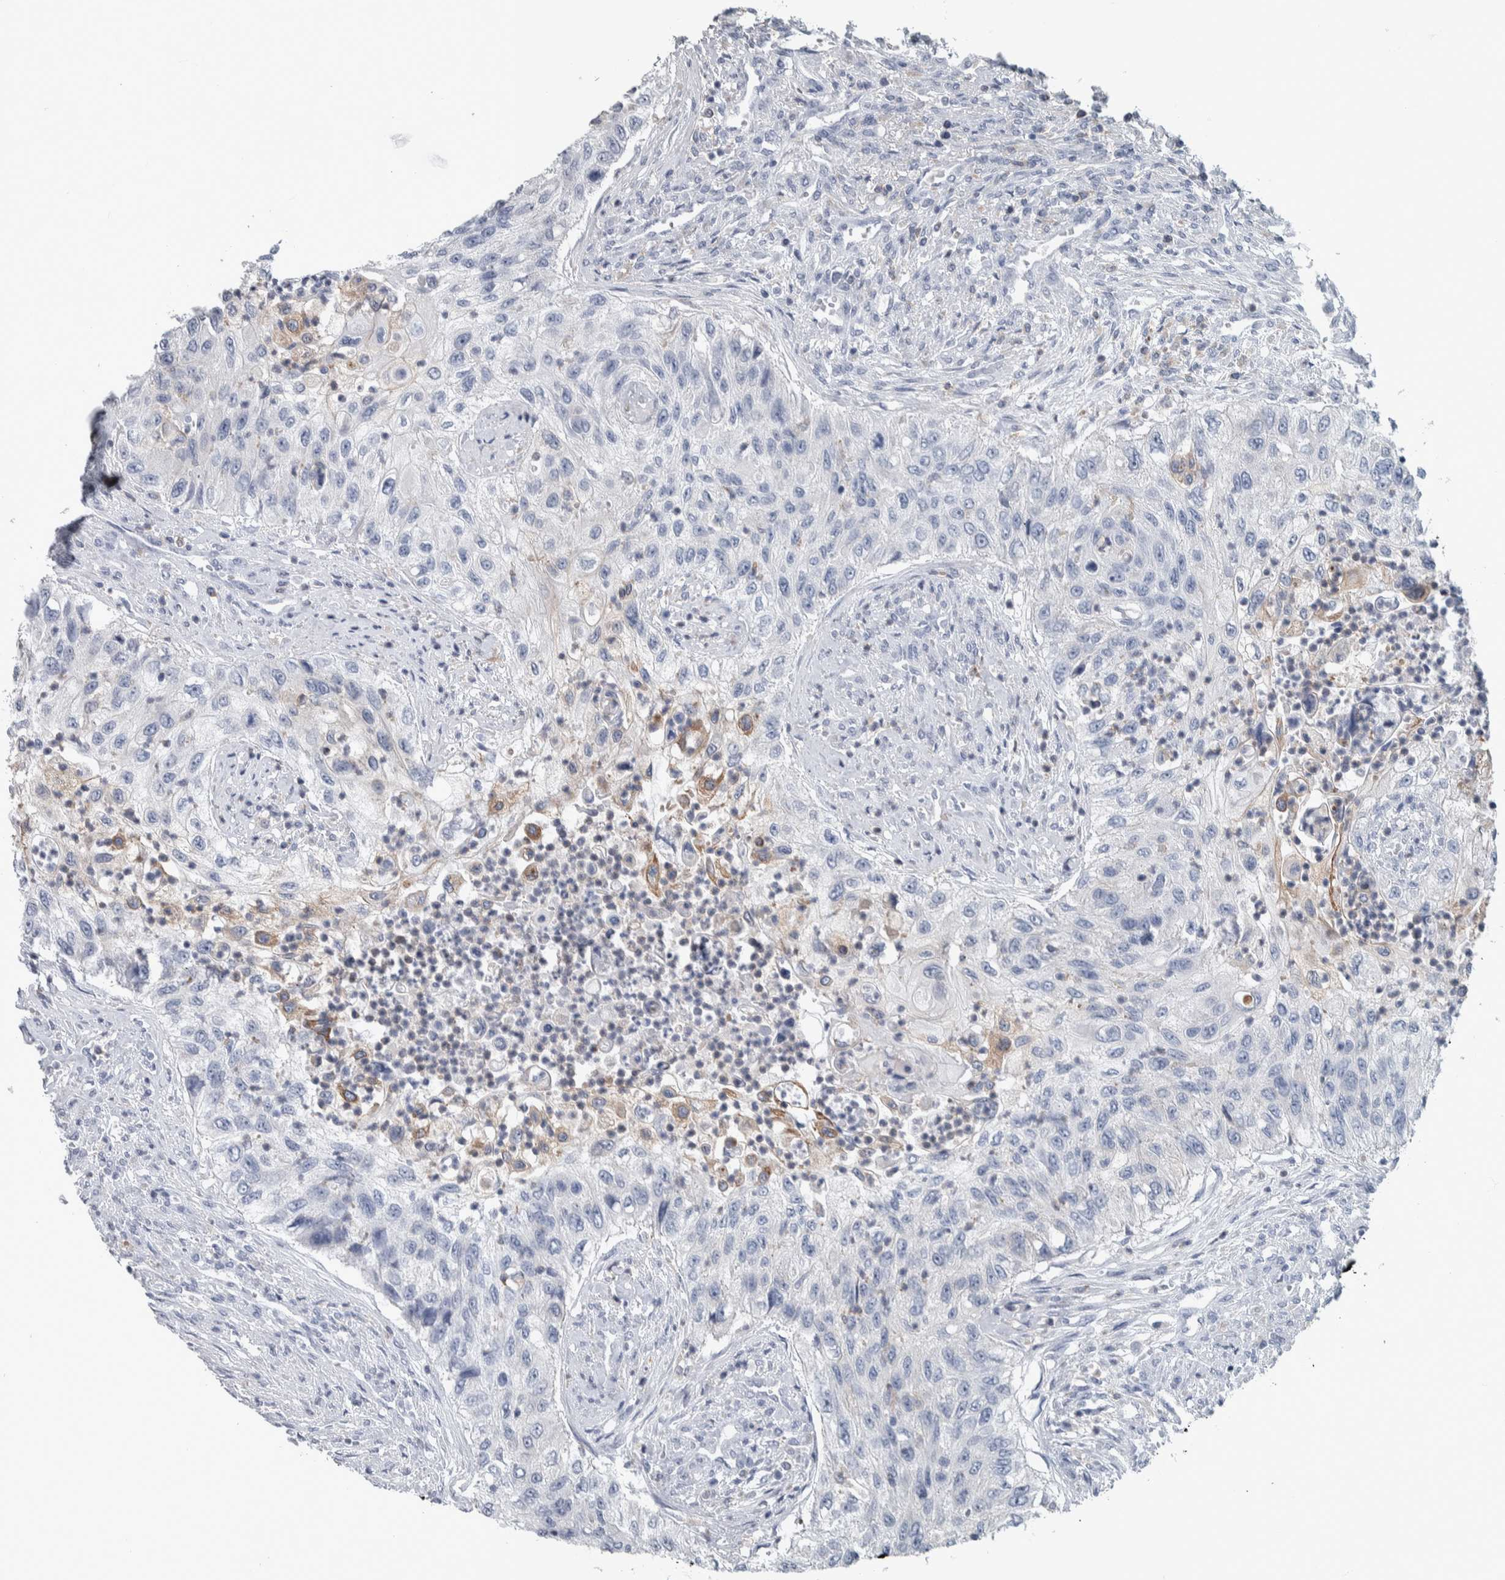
{"staining": {"intensity": "negative", "quantity": "none", "location": "none"}, "tissue": "urothelial cancer", "cell_type": "Tumor cells", "image_type": "cancer", "snomed": [{"axis": "morphology", "description": "Urothelial carcinoma, High grade"}, {"axis": "topography", "description": "Urinary bladder"}], "caption": "This is an IHC photomicrograph of urothelial cancer. There is no positivity in tumor cells.", "gene": "SKAP2", "patient": {"sex": "female", "age": 60}}